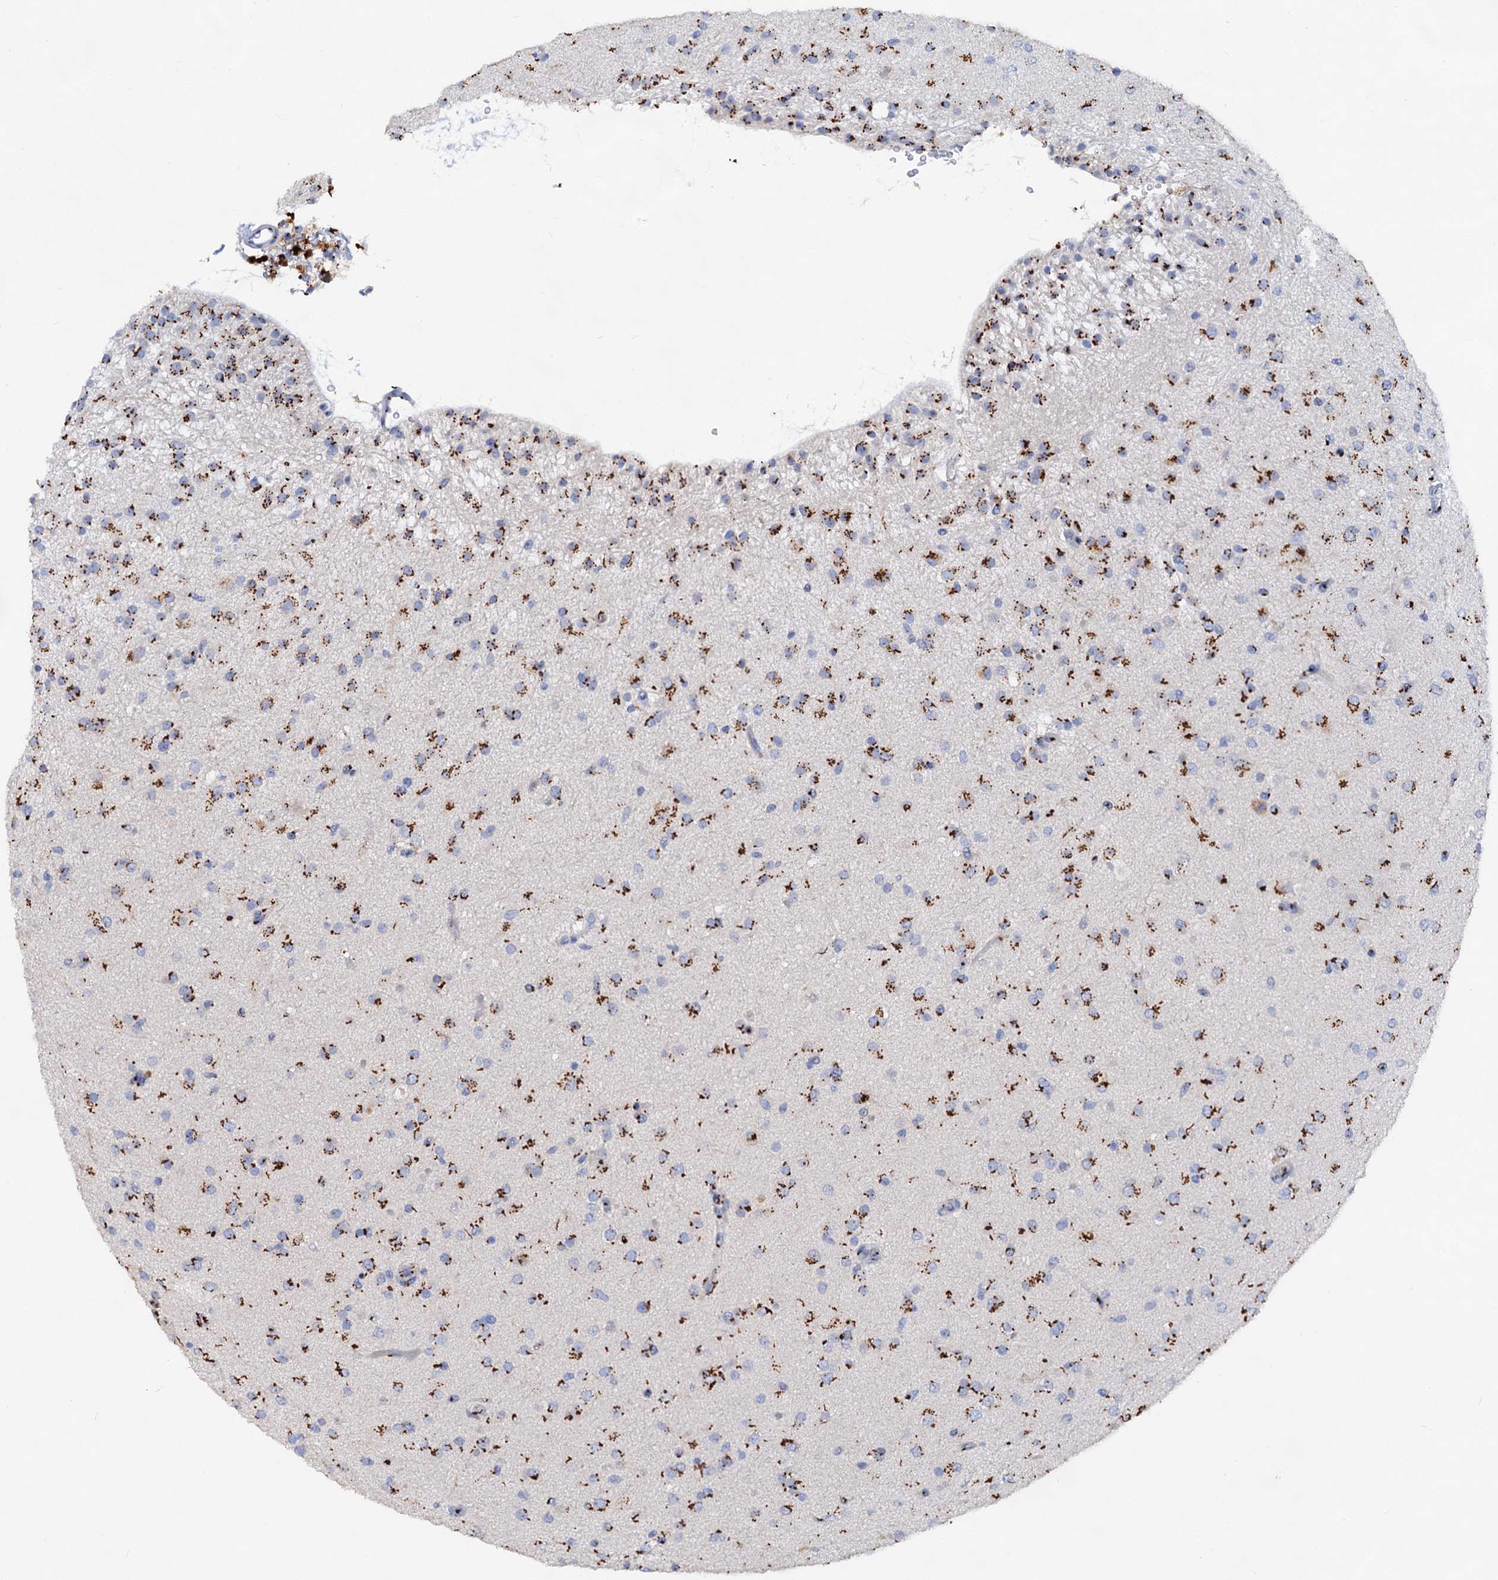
{"staining": {"intensity": "strong", "quantity": ">75%", "location": "cytoplasmic/membranous"}, "tissue": "glioma", "cell_type": "Tumor cells", "image_type": "cancer", "snomed": [{"axis": "morphology", "description": "Glioma, malignant, Low grade"}, {"axis": "topography", "description": "Brain"}], "caption": "The histopathology image demonstrates a brown stain indicating the presence of a protein in the cytoplasmic/membranous of tumor cells in glioma.", "gene": "TM9SF3", "patient": {"sex": "male", "age": 65}}